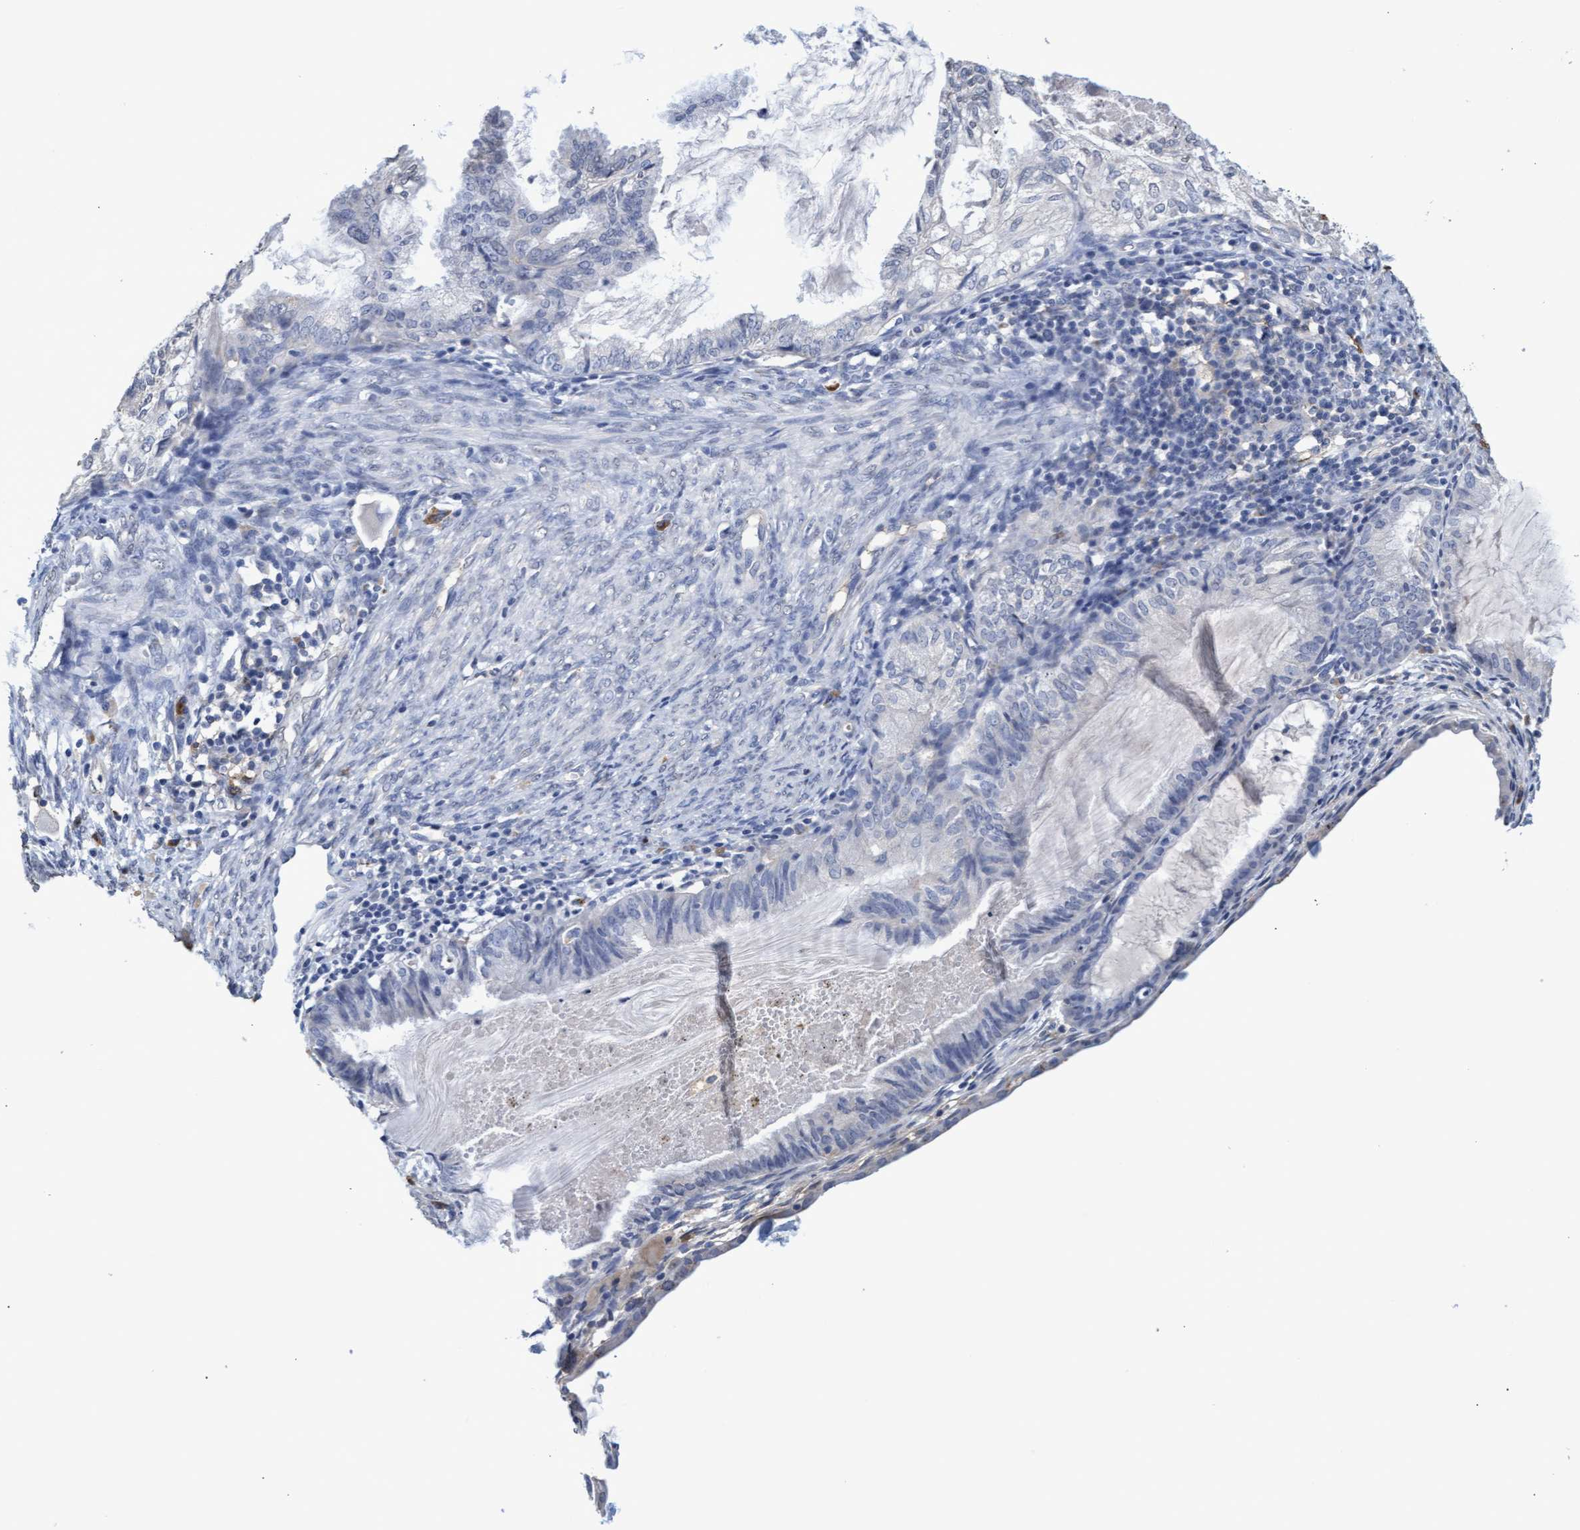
{"staining": {"intensity": "negative", "quantity": "none", "location": "none"}, "tissue": "cervical cancer", "cell_type": "Tumor cells", "image_type": "cancer", "snomed": [{"axis": "morphology", "description": "Normal tissue, NOS"}, {"axis": "morphology", "description": "Adenocarcinoma, NOS"}, {"axis": "topography", "description": "Cervix"}, {"axis": "topography", "description": "Endometrium"}], "caption": "This photomicrograph is of adenocarcinoma (cervical) stained with IHC to label a protein in brown with the nuclei are counter-stained blue. There is no expression in tumor cells.", "gene": "GPR39", "patient": {"sex": "female", "age": 86}}